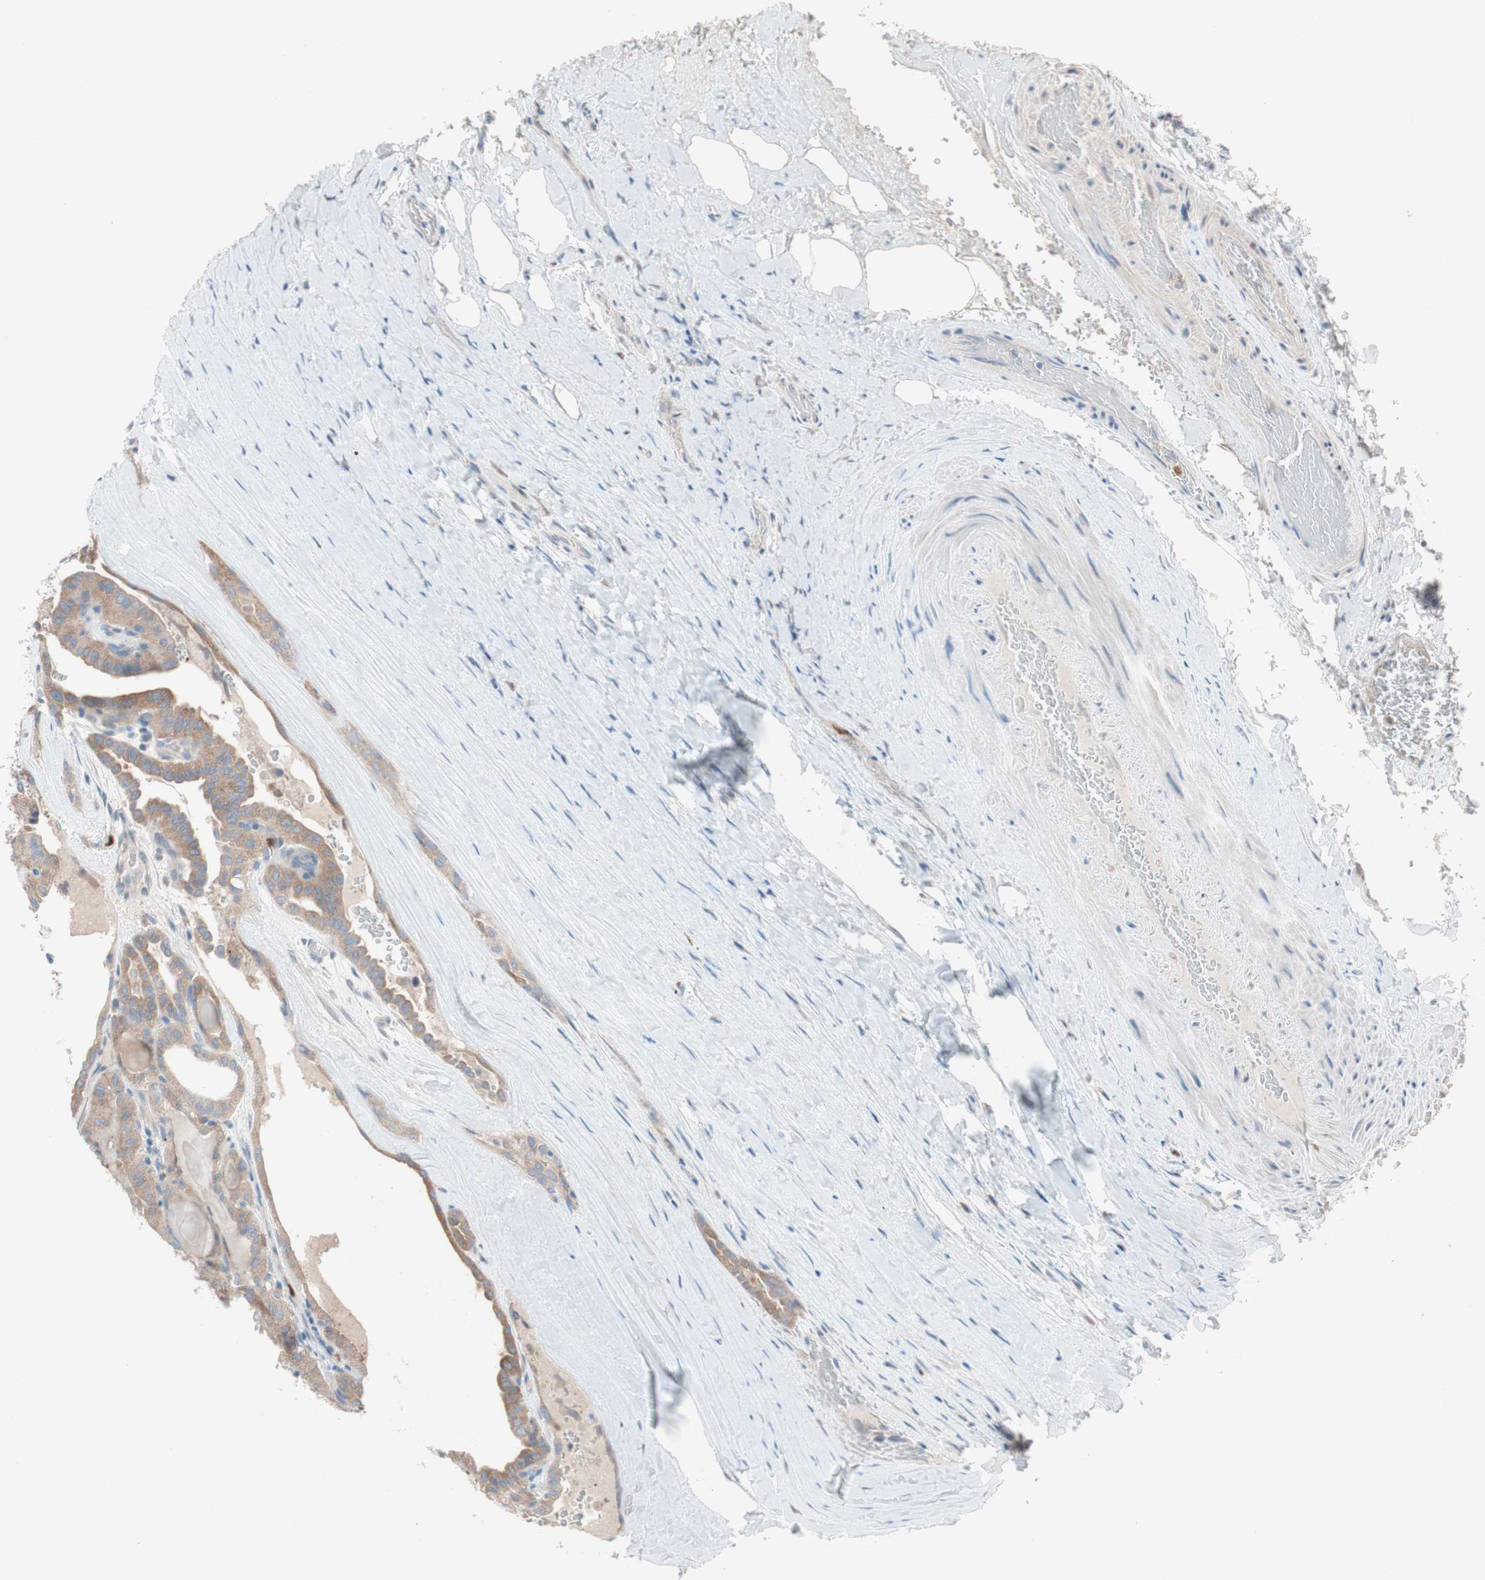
{"staining": {"intensity": "weak", "quantity": ">75%", "location": "cytoplasmic/membranous"}, "tissue": "thyroid cancer", "cell_type": "Tumor cells", "image_type": "cancer", "snomed": [{"axis": "morphology", "description": "Papillary adenocarcinoma, NOS"}, {"axis": "topography", "description": "Thyroid gland"}], "caption": "This is an image of IHC staining of thyroid cancer, which shows weak expression in the cytoplasmic/membranous of tumor cells.", "gene": "CLEC4D", "patient": {"sex": "male", "age": 77}}